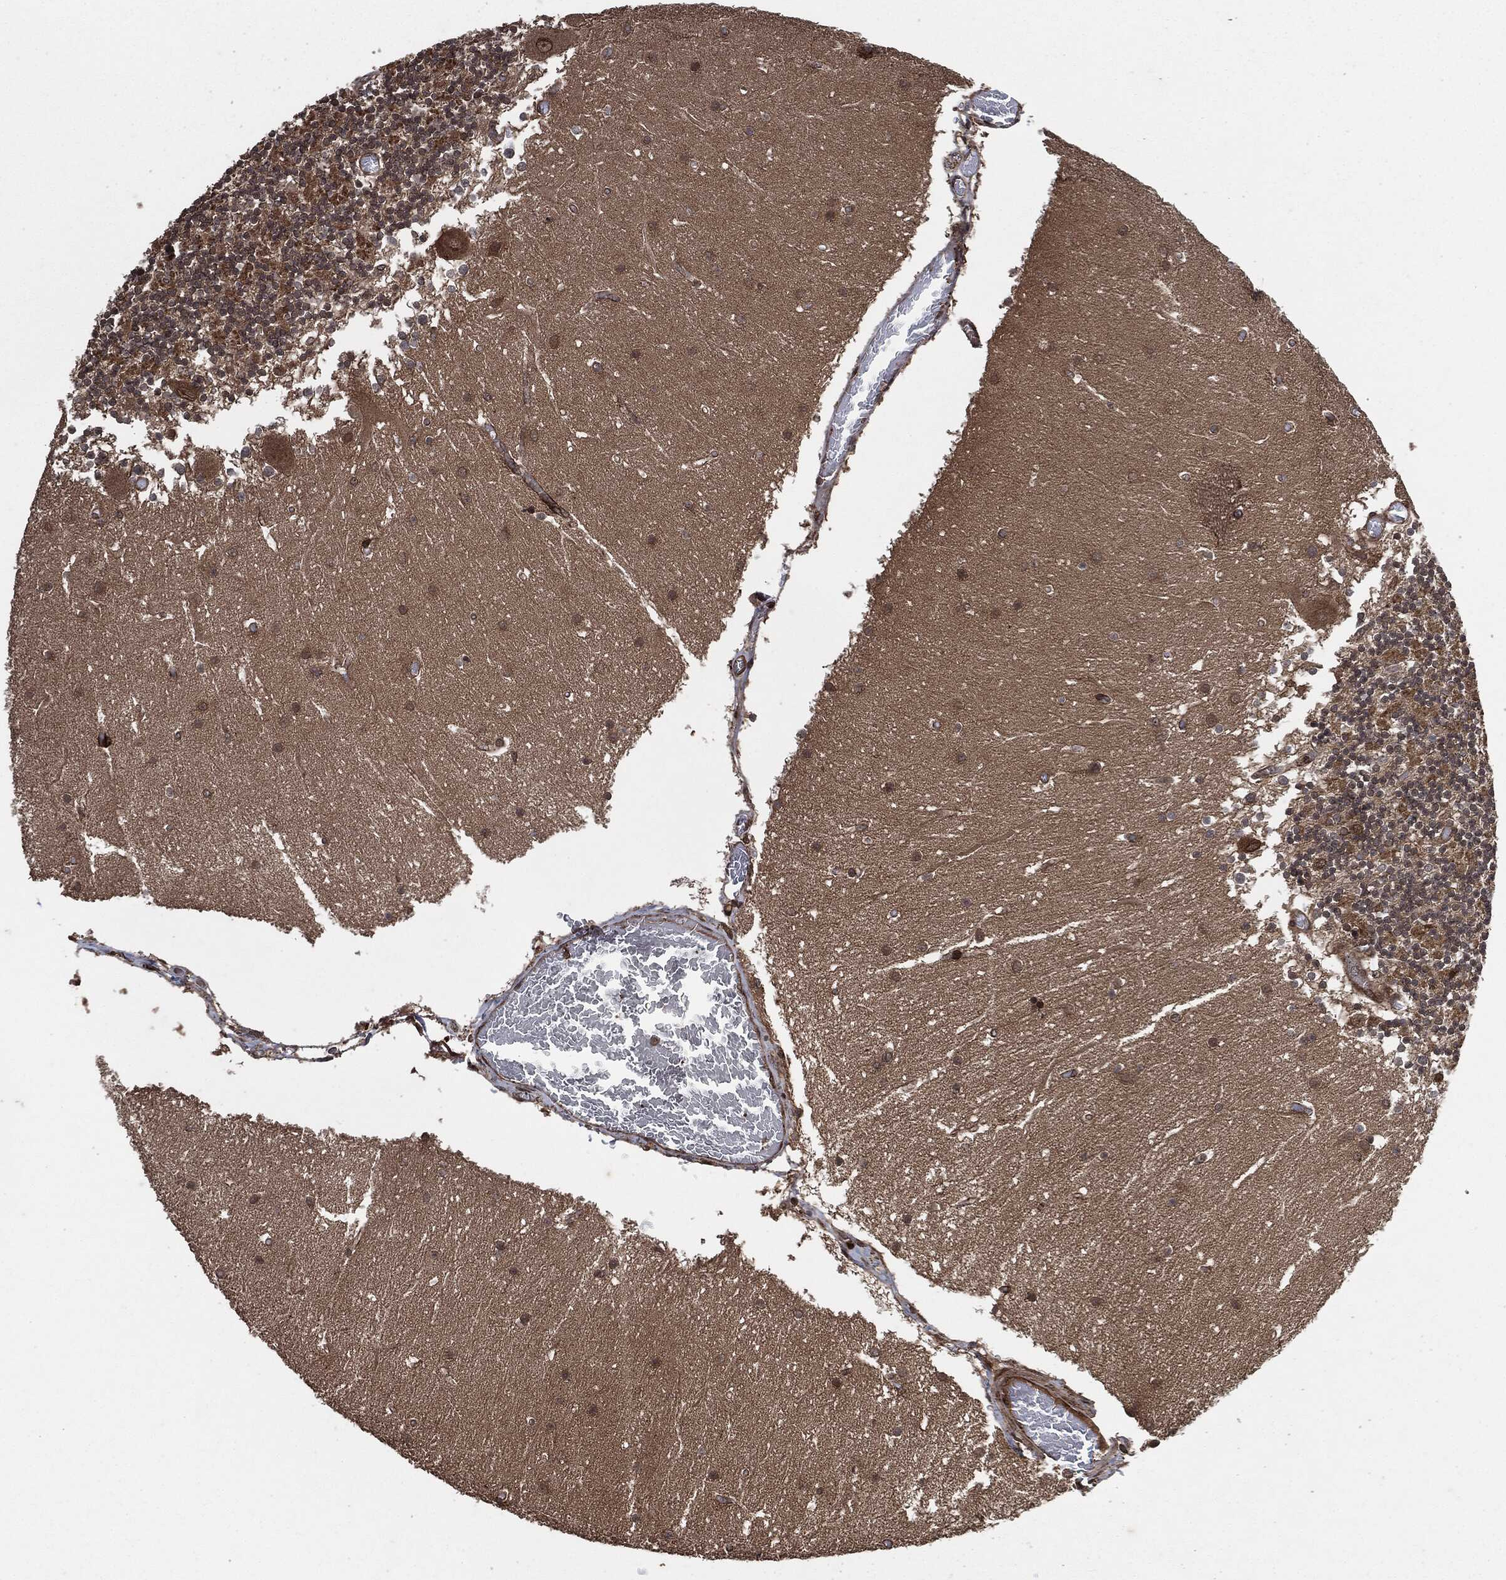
{"staining": {"intensity": "negative", "quantity": "none", "location": "none"}, "tissue": "cerebellum", "cell_type": "Cells in granular layer", "image_type": "normal", "snomed": [{"axis": "morphology", "description": "Normal tissue, NOS"}, {"axis": "topography", "description": "Cerebellum"}], "caption": "DAB immunohistochemical staining of normal cerebellum demonstrates no significant positivity in cells in granular layer.", "gene": "IFIT1", "patient": {"sex": "female", "age": 28}}